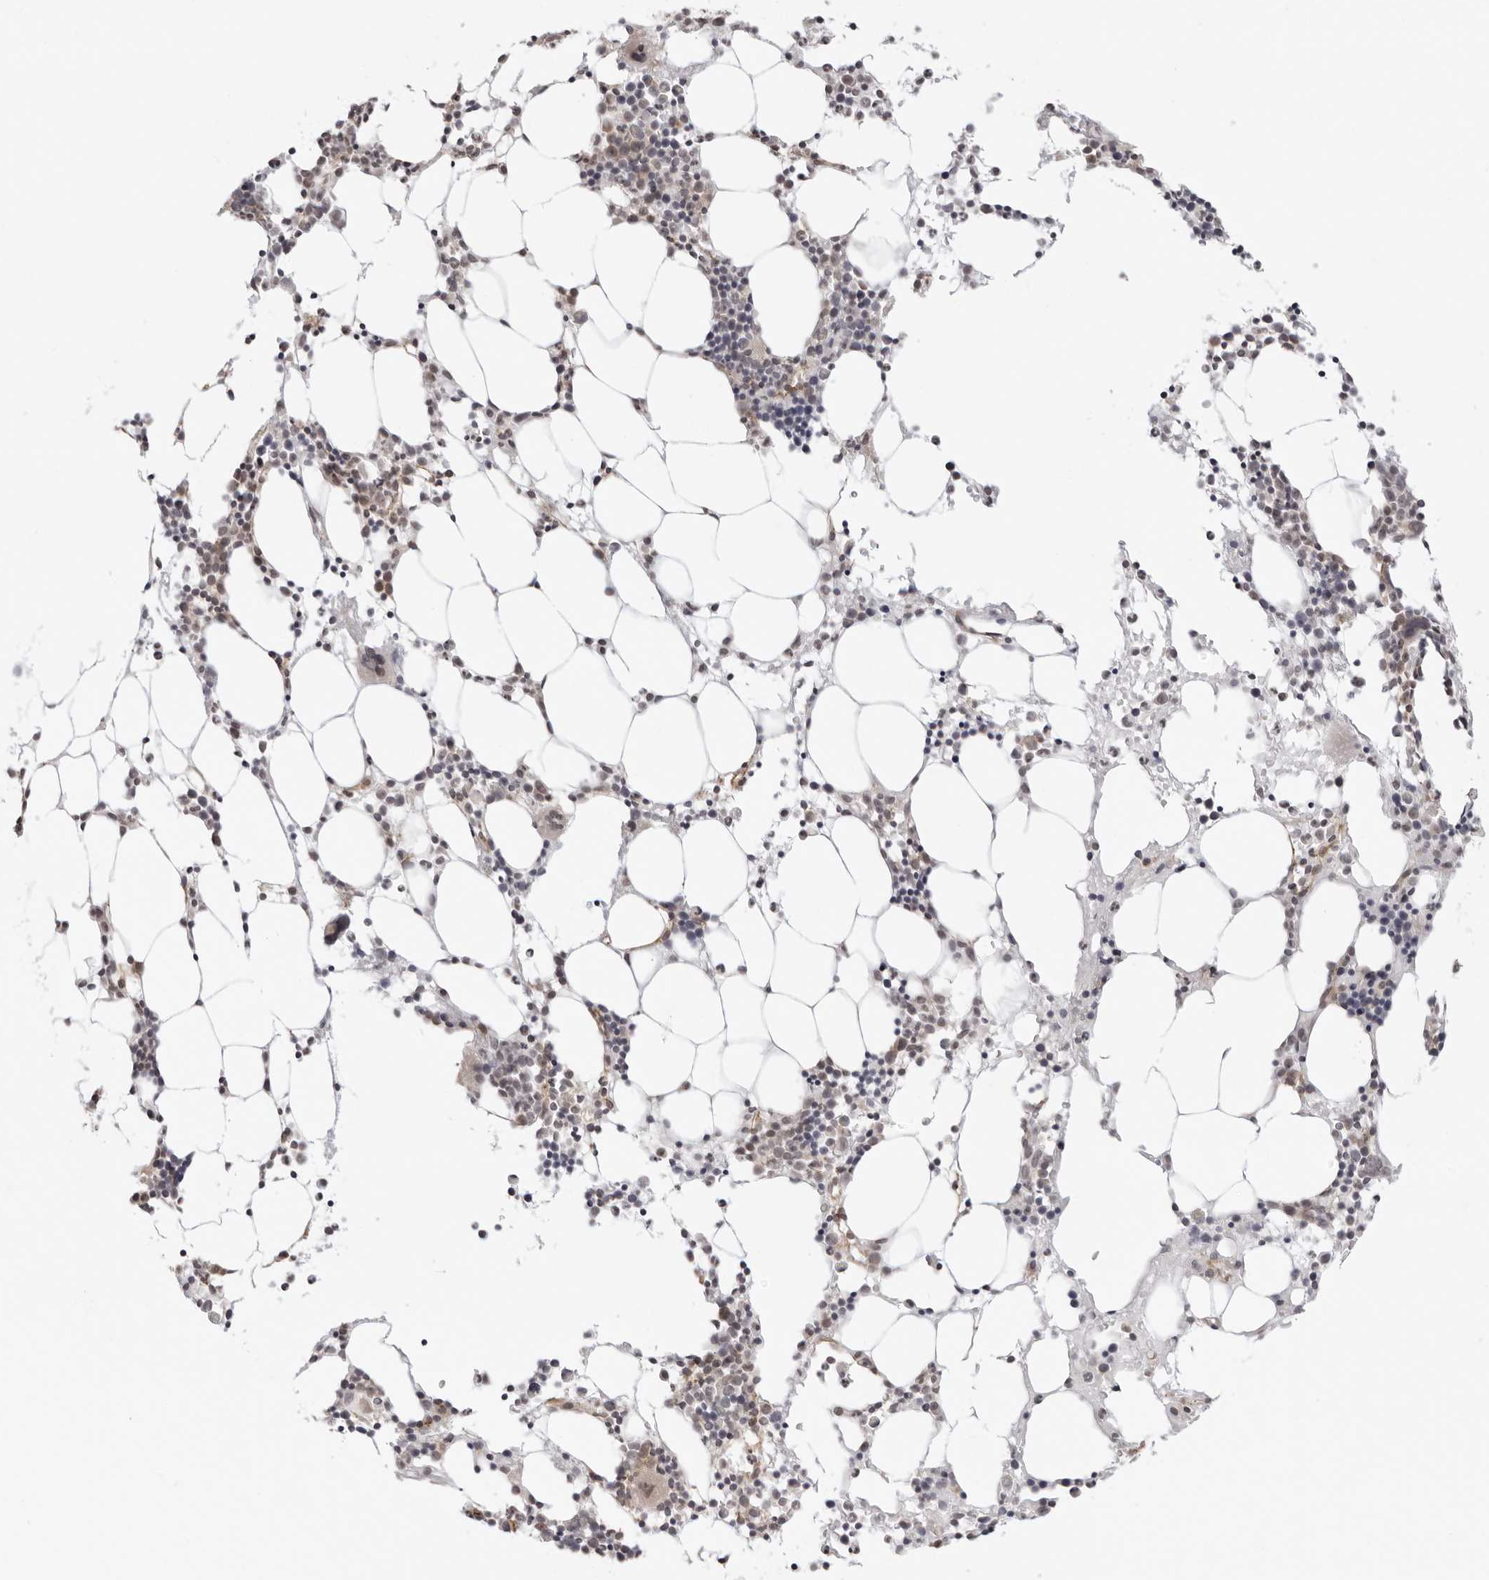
{"staining": {"intensity": "weak", "quantity": "<25%", "location": "cytoplasmic/membranous,nuclear"}, "tissue": "bone marrow", "cell_type": "Hematopoietic cells", "image_type": "normal", "snomed": [{"axis": "morphology", "description": "Normal tissue, NOS"}, {"axis": "morphology", "description": "Inflammation, NOS"}, {"axis": "topography", "description": "Bone marrow"}], "caption": "The micrograph displays no significant expression in hematopoietic cells of bone marrow. (Brightfield microscopy of DAB (3,3'-diaminobenzidine) immunohistochemistry at high magnification).", "gene": "TRAPPC3", "patient": {"sex": "male", "age": 31}}